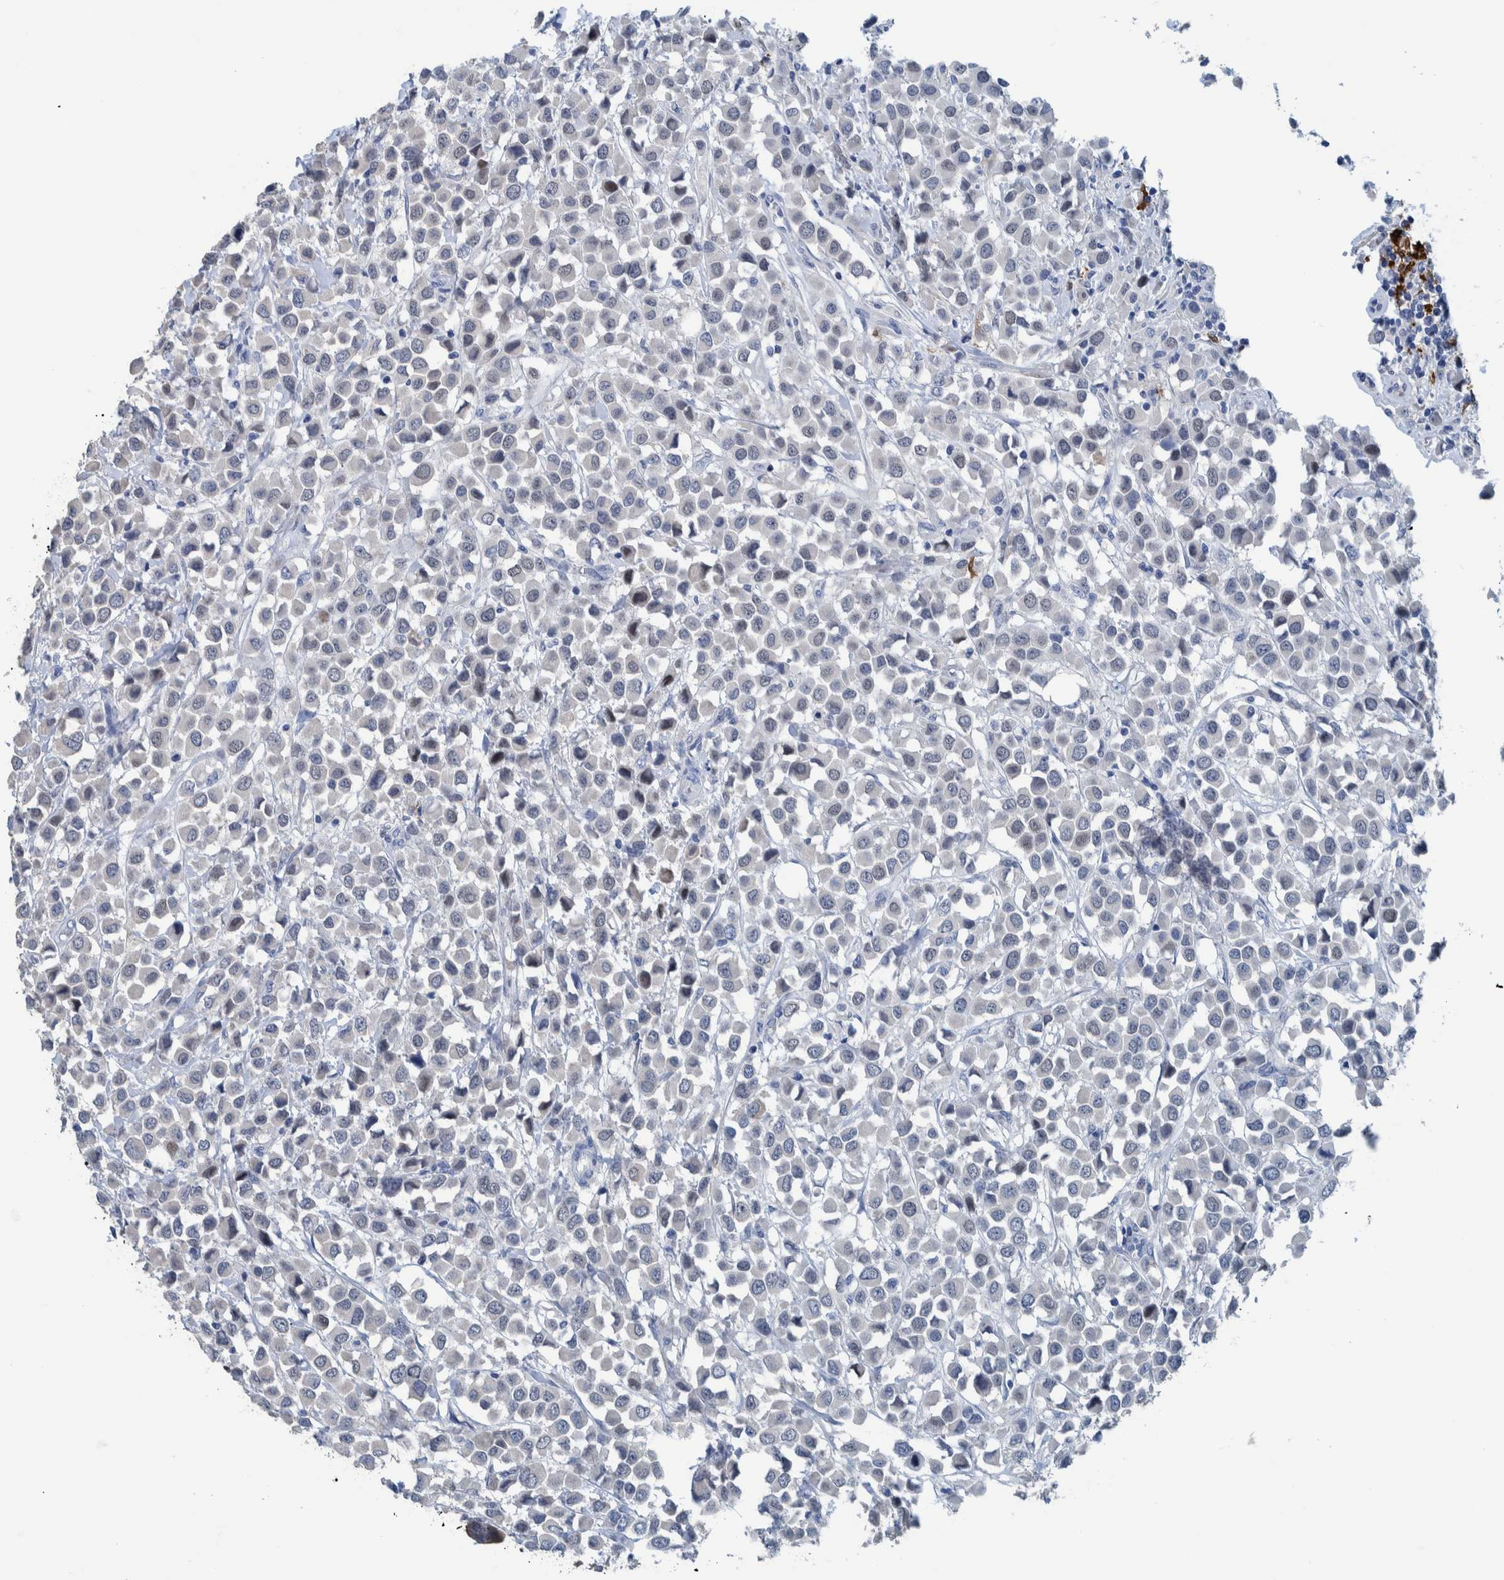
{"staining": {"intensity": "negative", "quantity": "none", "location": "none"}, "tissue": "breast cancer", "cell_type": "Tumor cells", "image_type": "cancer", "snomed": [{"axis": "morphology", "description": "Duct carcinoma"}, {"axis": "topography", "description": "Breast"}], "caption": "An immunohistochemistry (IHC) image of breast cancer (invasive ductal carcinoma) is shown. There is no staining in tumor cells of breast cancer (invasive ductal carcinoma).", "gene": "IDO1", "patient": {"sex": "female", "age": 61}}